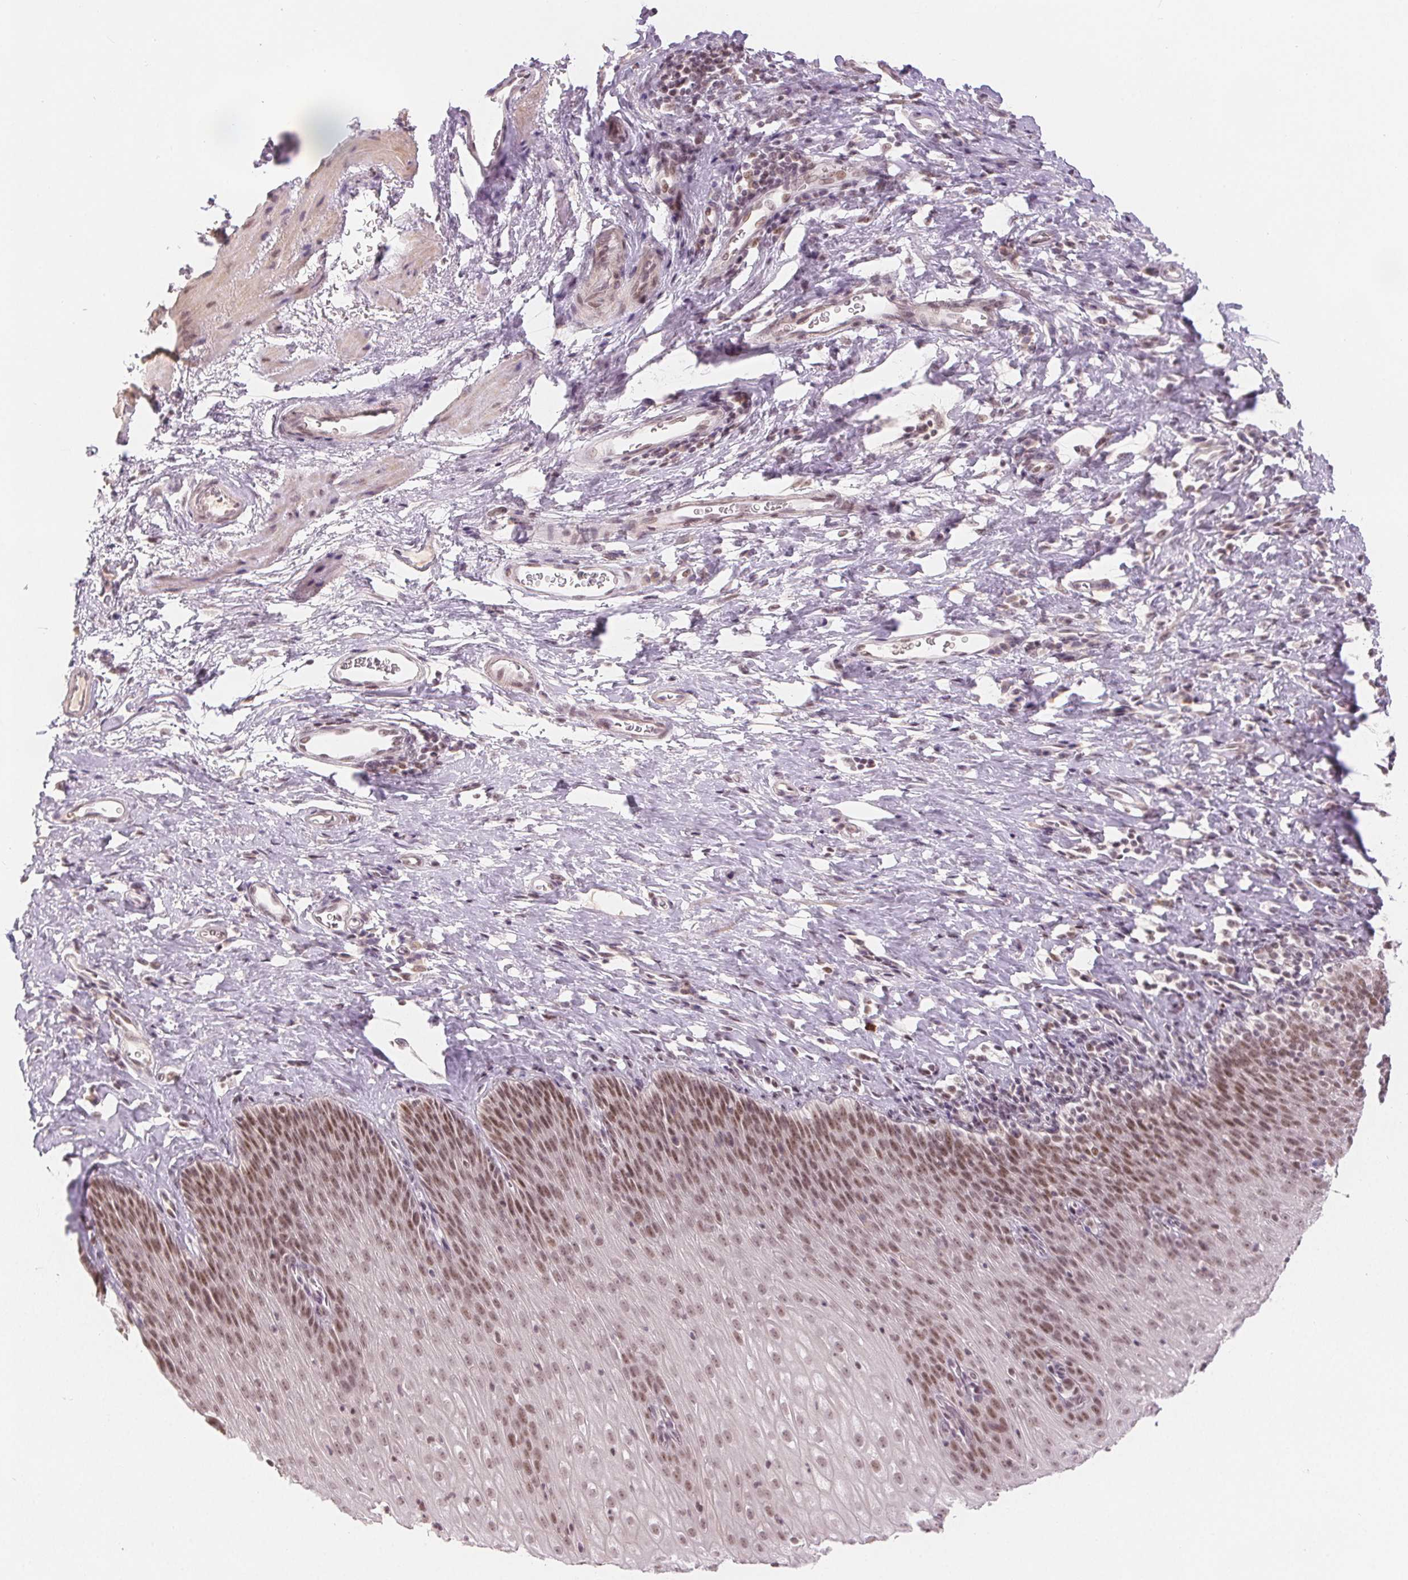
{"staining": {"intensity": "moderate", "quantity": ">75%", "location": "nuclear"}, "tissue": "esophagus", "cell_type": "Squamous epithelial cells", "image_type": "normal", "snomed": [{"axis": "morphology", "description": "Normal tissue, NOS"}, {"axis": "topography", "description": "Esophagus"}], "caption": "Human esophagus stained for a protein (brown) shows moderate nuclear positive positivity in approximately >75% of squamous epithelial cells.", "gene": "DEK", "patient": {"sex": "female", "age": 61}}